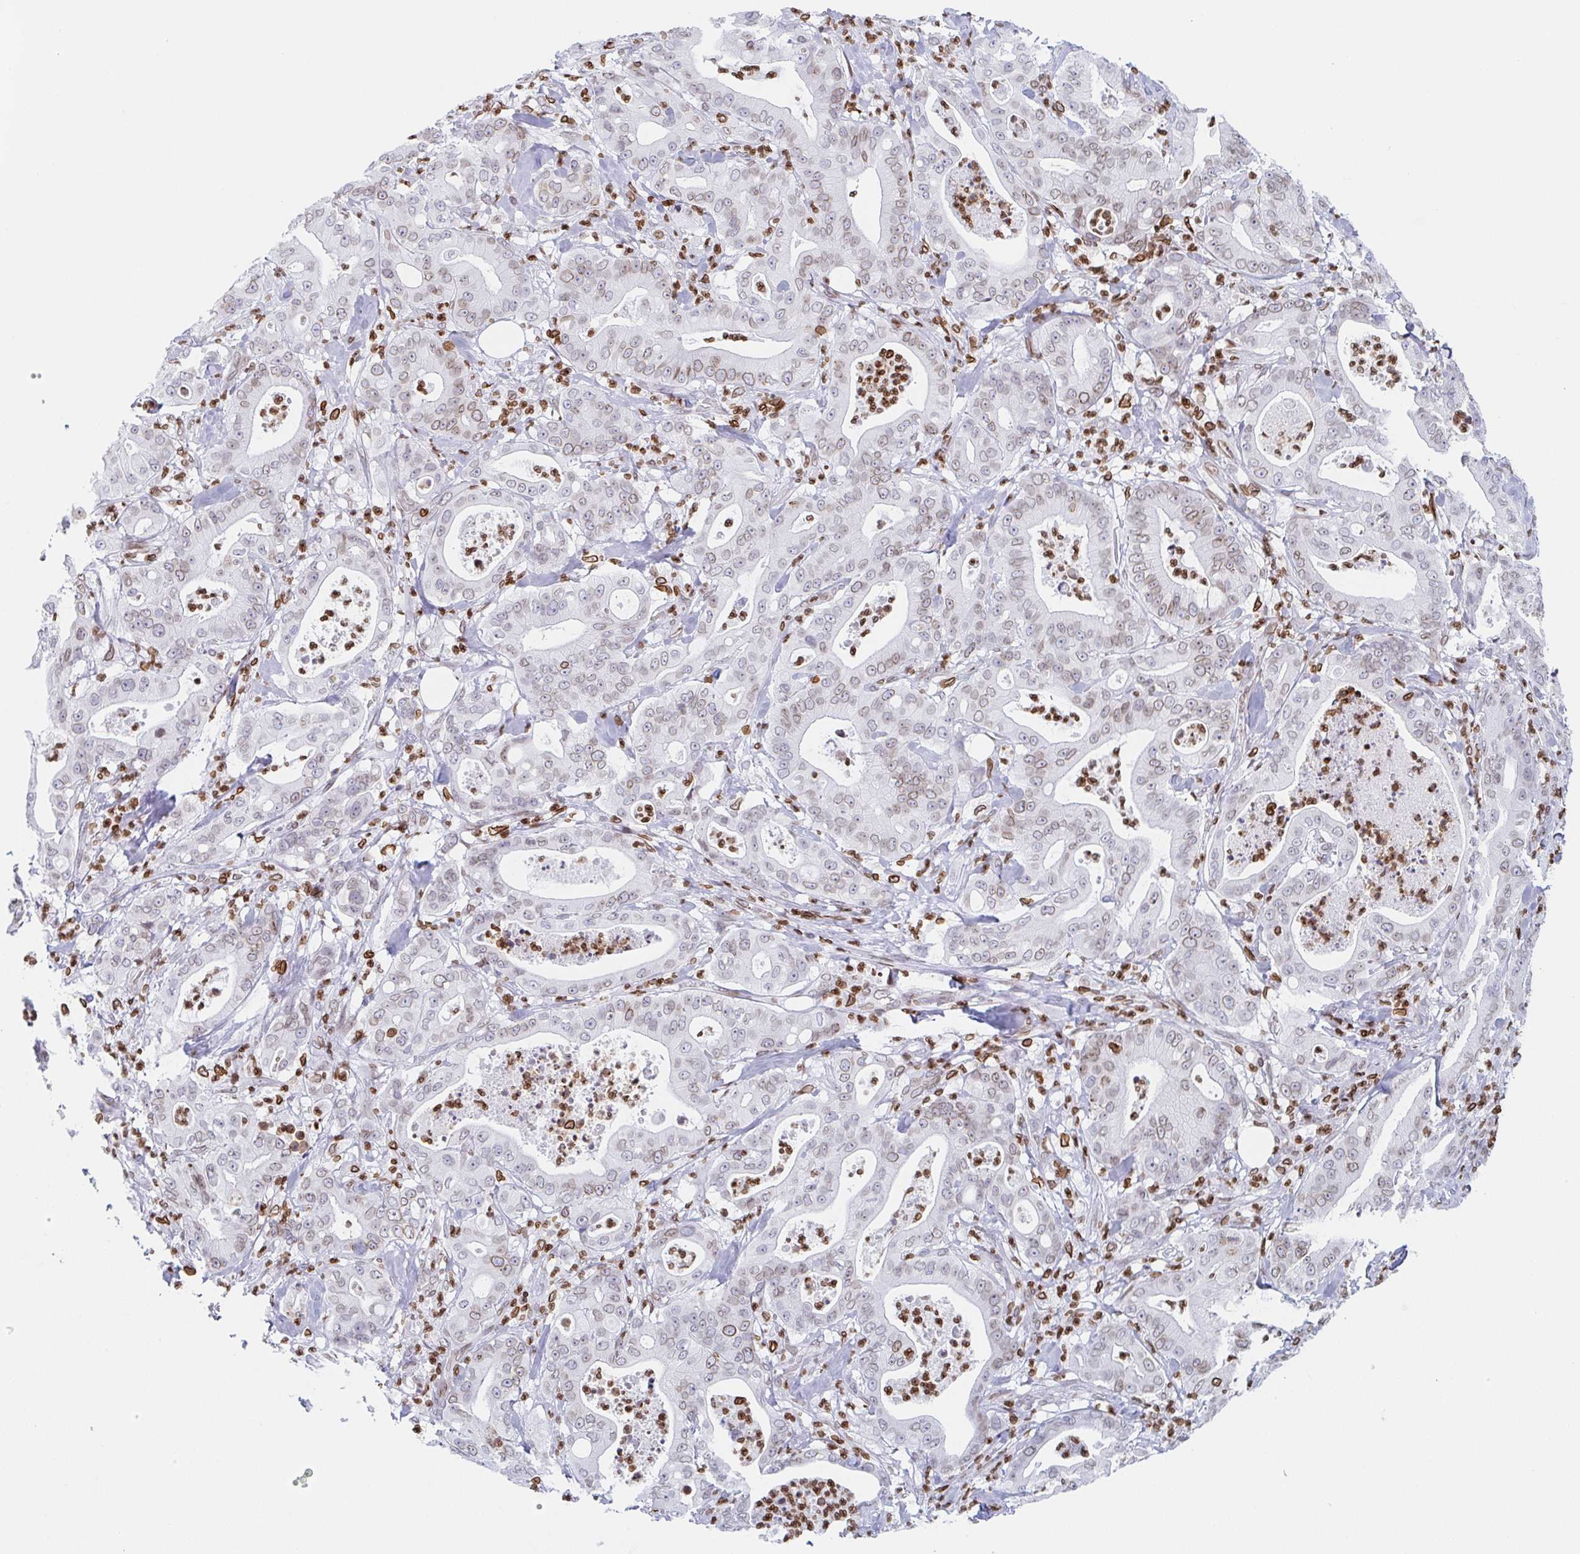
{"staining": {"intensity": "weak", "quantity": "<25%", "location": "cytoplasmic/membranous,nuclear"}, "tissue": "pancreatic cancer", "cell_type": "Tumor cells", "image_type": "cancer", "snomed": [{"axis": "morphology", "description": "Adenocarcinoma, NOS"}, {"axis": "topography", "description": "Pancreas"}], "caption": "An immunohistochemistry (IHC) histopathology image of pancreatic adenocarcinoma is shown. There is no staining in tumor cells of pancreatic adenocarcinoma.", "gene": "BTBD7", "patient": {"sex": "male", "age": 71}}